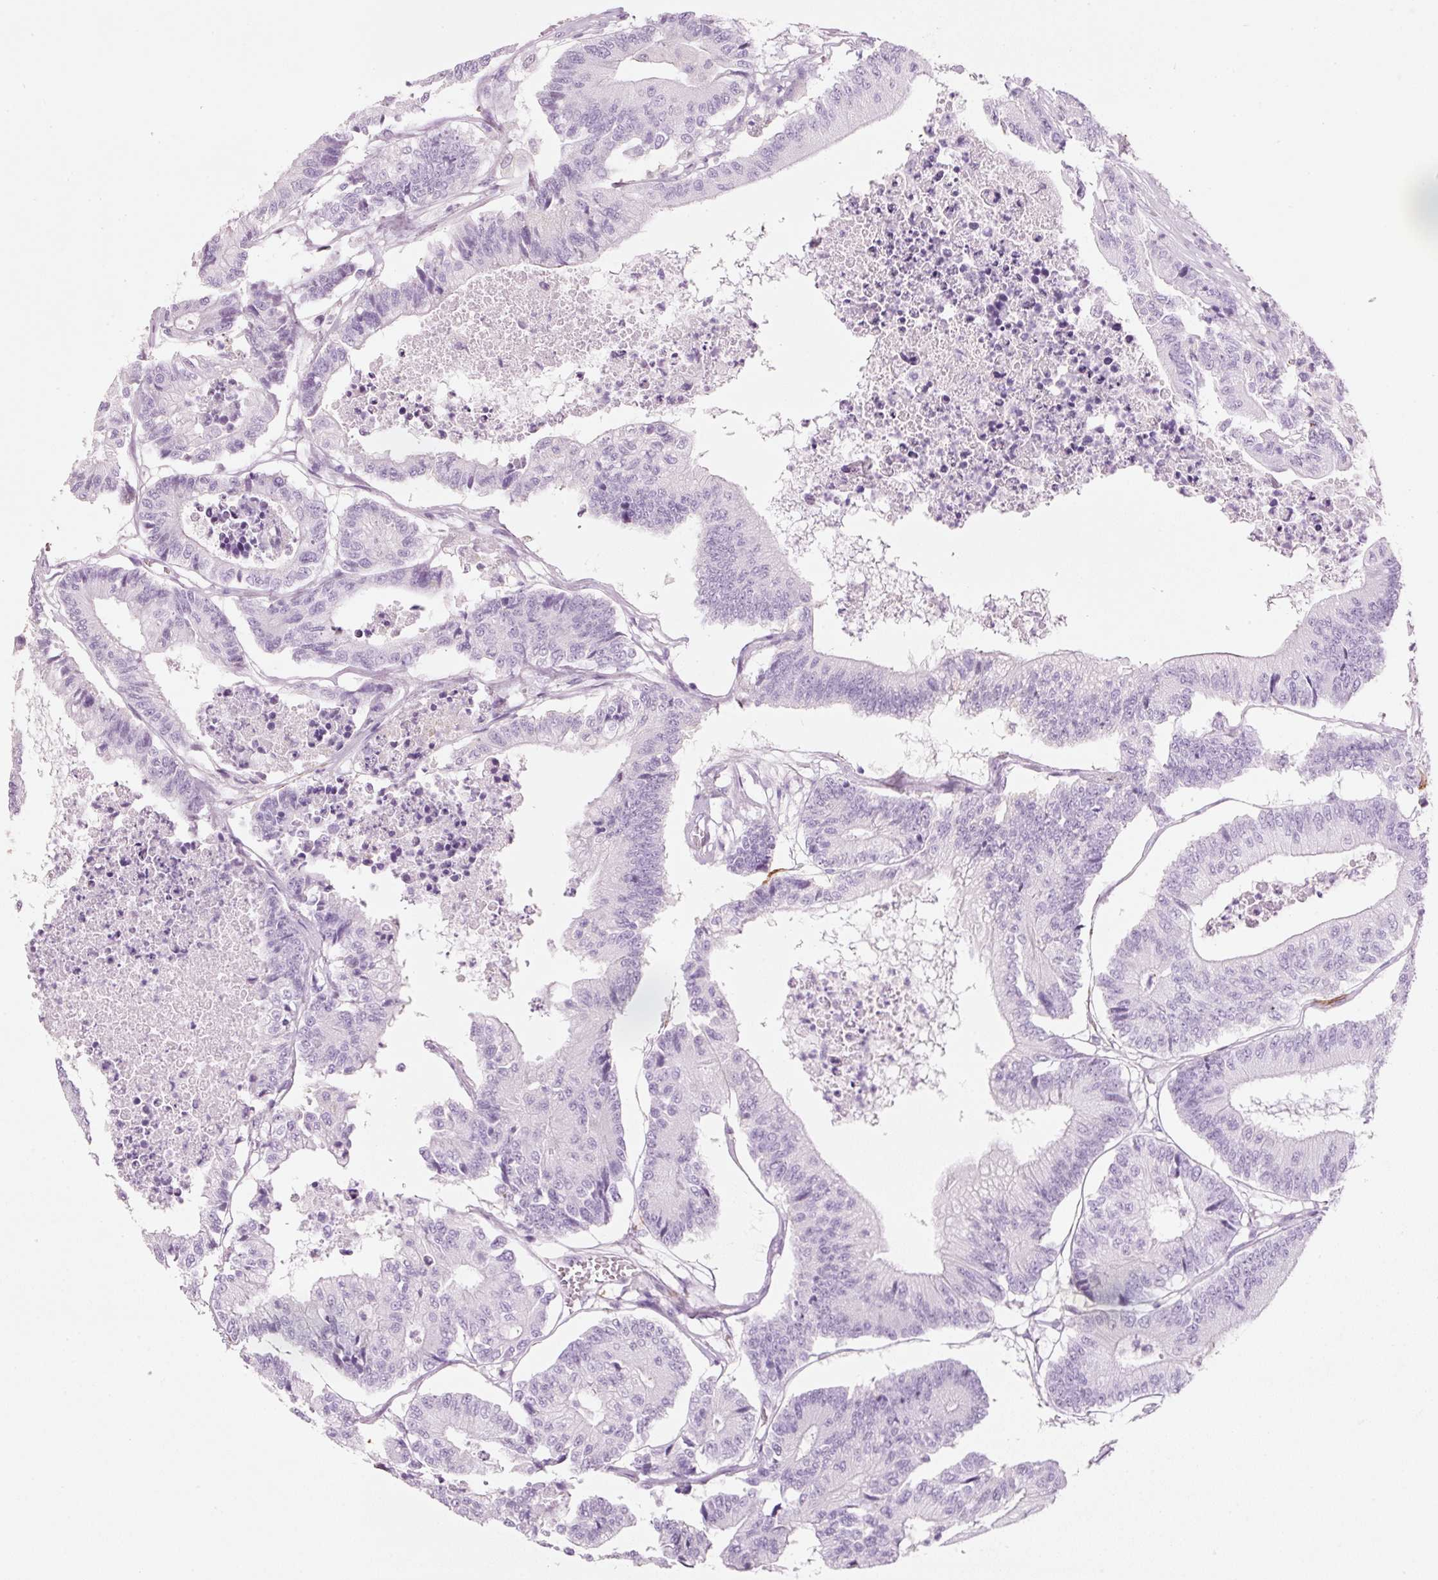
{"staining": {"intensity": "negative", "quantity": "none", "location": "none"}, "tissue": "colorectal cancer", "cell_type": "Tumor cells", "image_type": "cancer", "snomed": [{"axis": "morphology", "description": "Adenocarcinoma, NOS"}, {"axis": "topography", "description": "Colon"}], "caption": "A micrograph of human adenocarcinoma (colorectal) is negative for staining in tumor cells.", "gene": "MFAP4", "patient": {"sex": "female", "age": 84}}